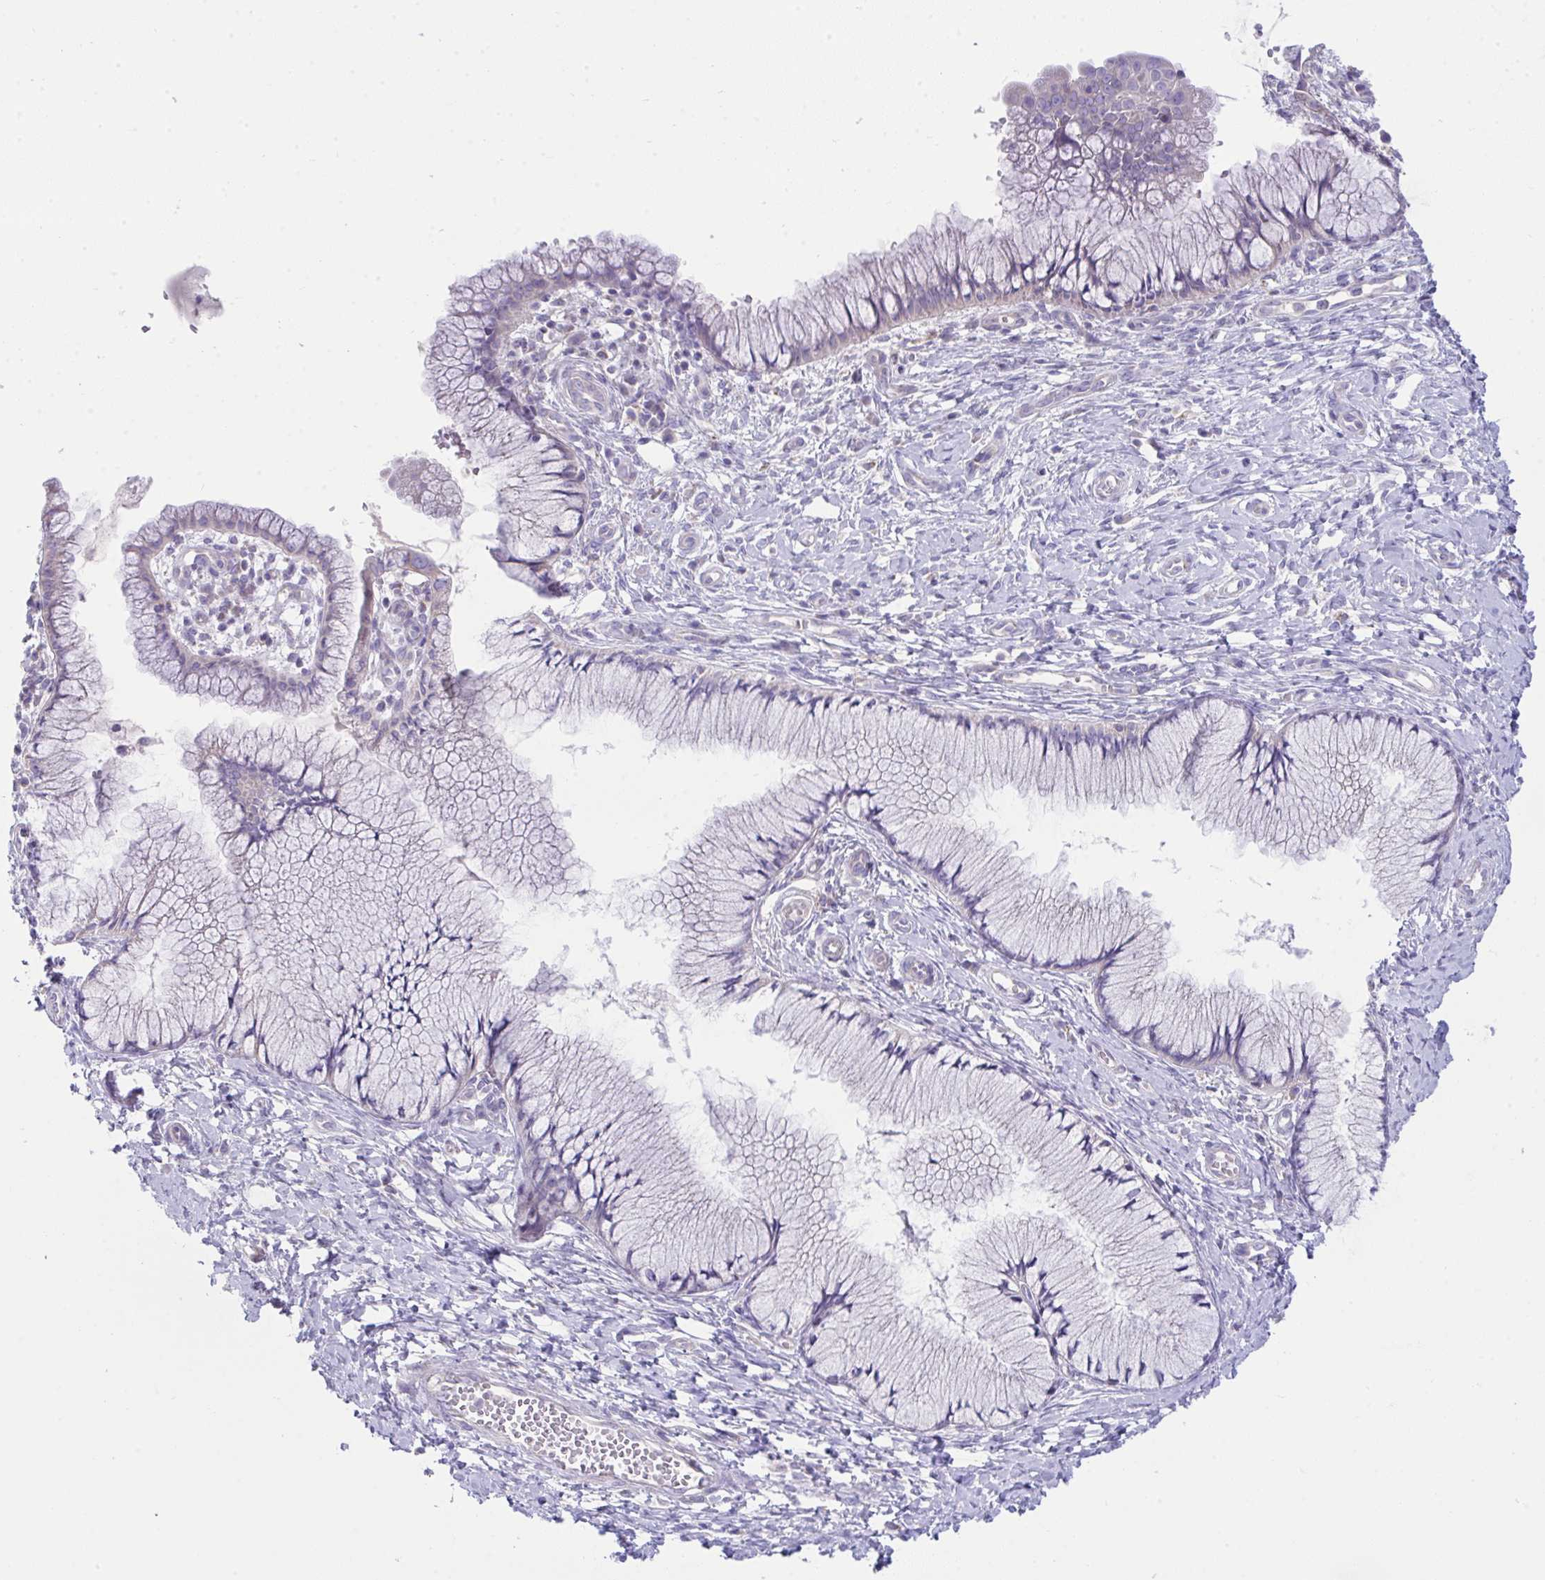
{"staining": {"intensity": "weak", "quantity": "<25%", "location": "cytoplasmic/membranous"}, "tissue": "cervix", "cell_type": "Glandular cells", "image_type": "normal", "snomed": [{"axis": "morphology", "description": "Normal tissue, NOS"}, {"axis": "topography", "description": "Cervix"}], "caption": "Photomicrograph shows no protein positivity in glandular cells of normal cervix. (DAB (3,3'-diaminobenzidine) immunohistochemistry with hematoxylin counter stain).", "gene": "PLA2G12B", "patient": {"sex": "female", "age": 37}}